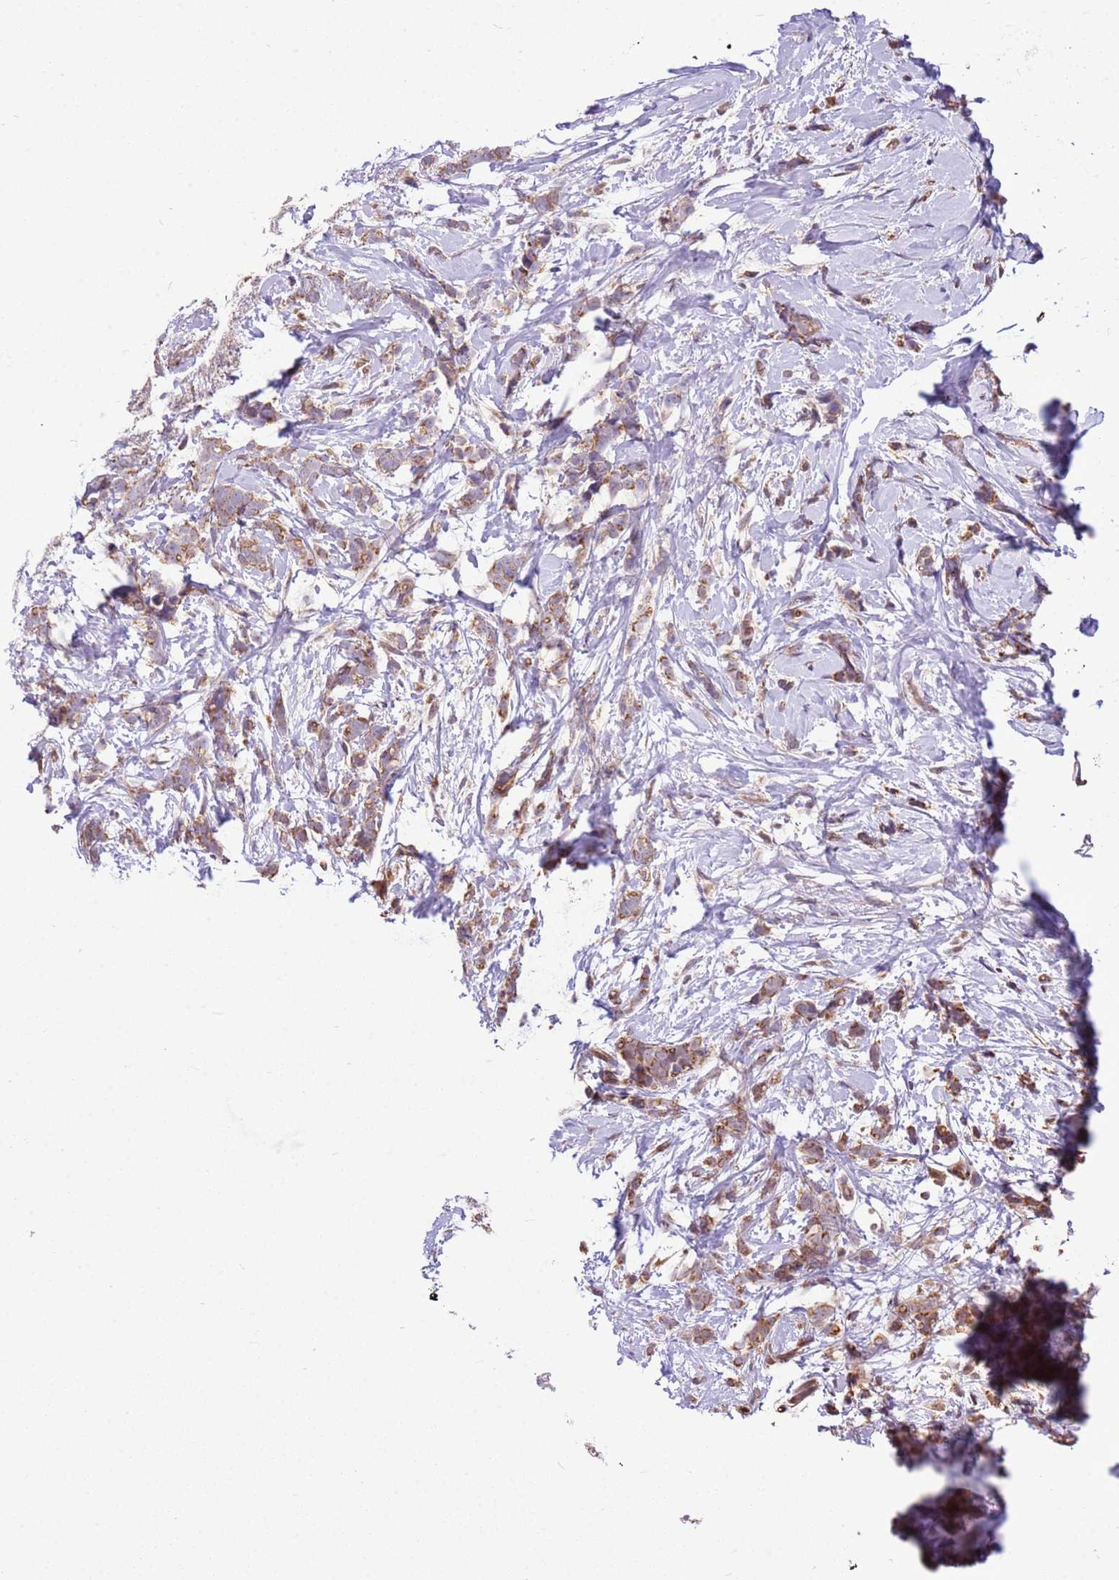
{"staining": {"intensity": "weak", "quantity": ">75%", "location": "cytoplasmic/membranous"}, "tissue": "breast cancer", "cell_type": "Tumor cells", "image_type": "cancer", "snomed": [{"axis": "morphology", "description": "Lobular carcinoma"}, {"axis": "topography", "description": "Breast"}], "caption": "Breast cancer (lobular carcinoma) tissue reveals weak cytoplasmic/membranous staining in approximately >75% of tumor cells", "gene": "BBS5", "patient": {"sex": "female", "age": 58}}